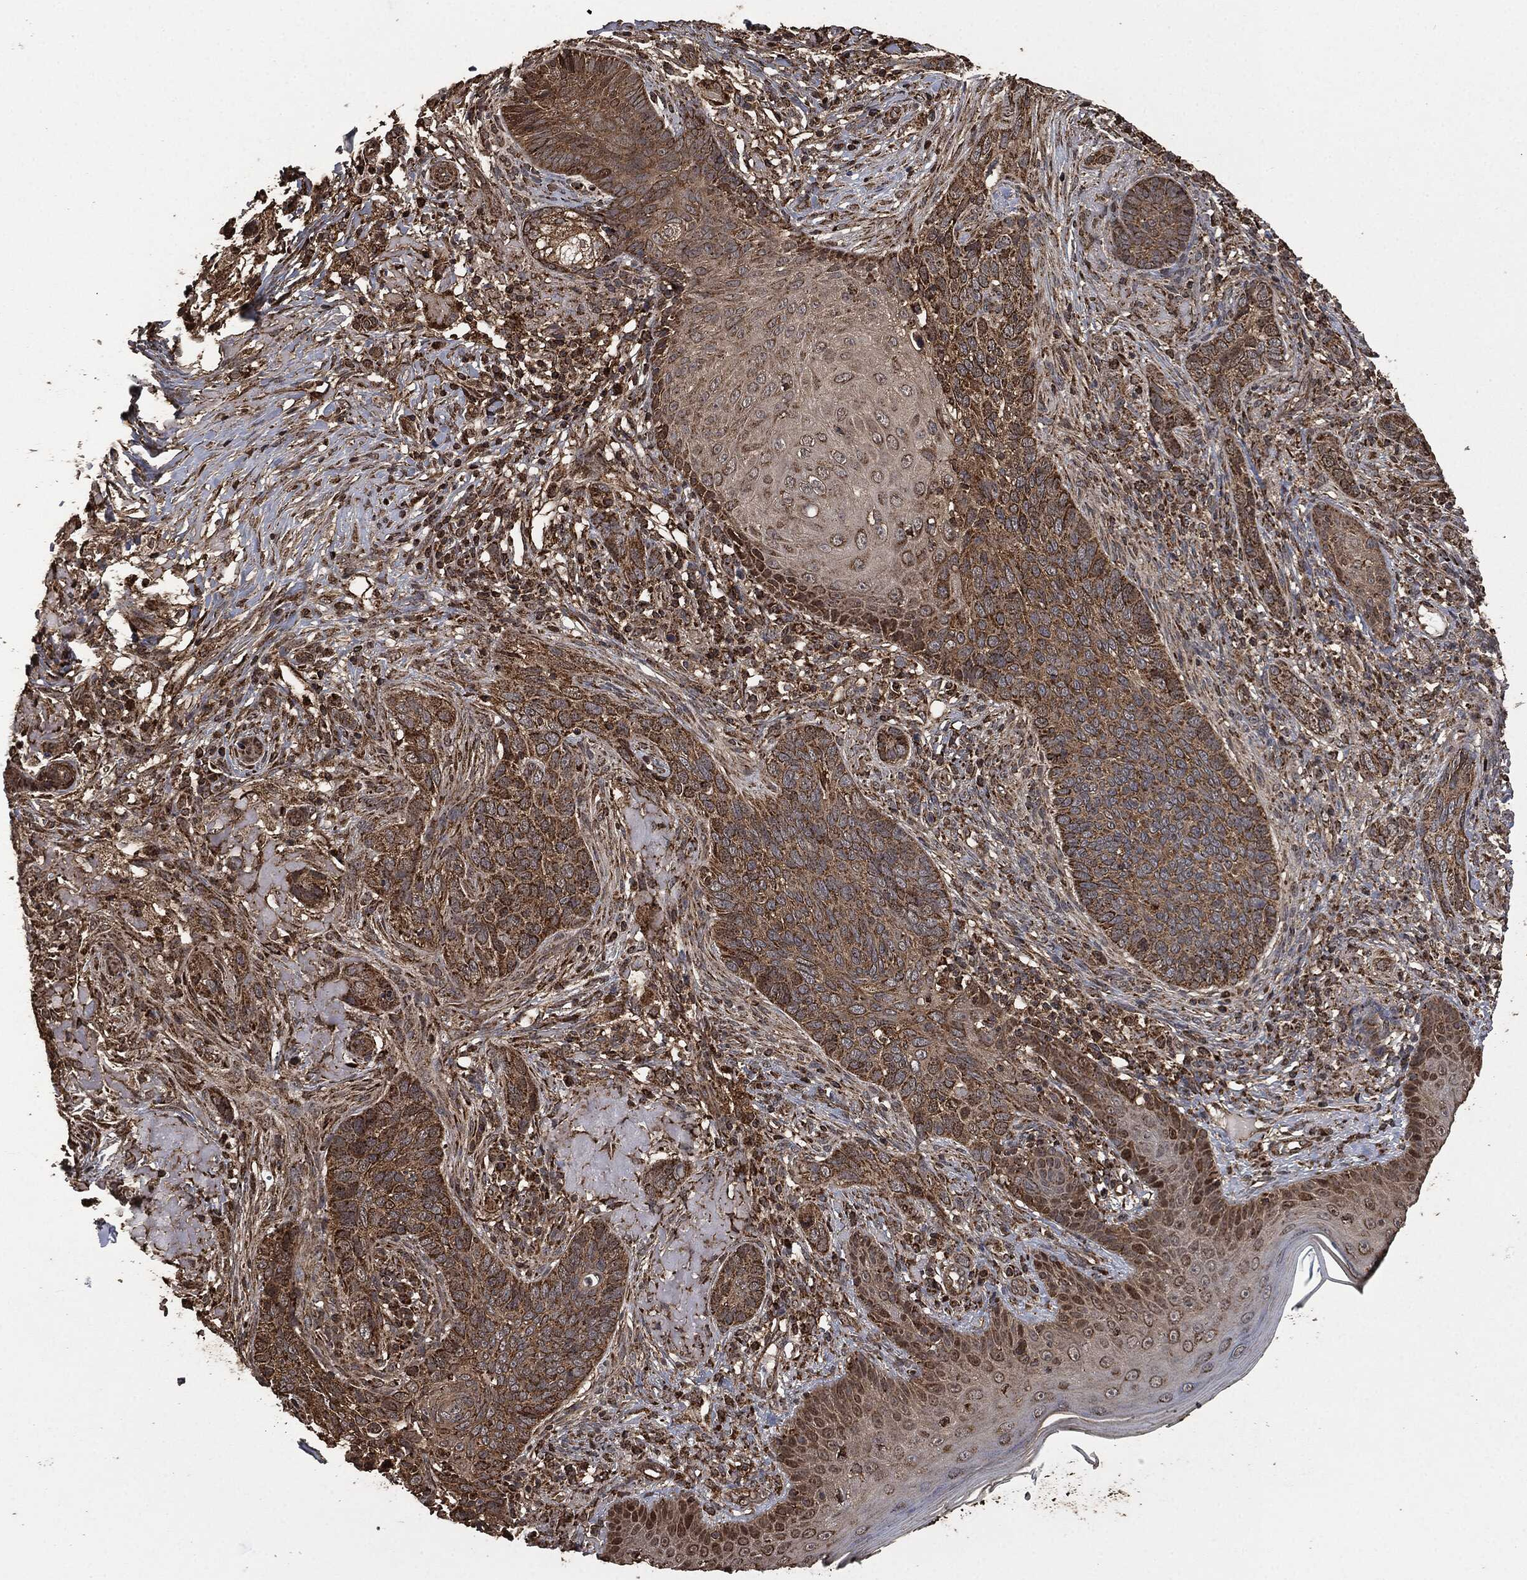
{"staining": {"intensity": "moderate", "quantity": ">75%", "location": "cytoplasmic/membranous"}, "tissue": "skin cancer", "cell_type": "Tumor cells", "image_type": "cancer", "snomed": [{"axis": "morphology", "description": "Basal cell carcinoma"}, {"axis": "topography", "description": "Skin"}], "caption": "A high-resolution photomicrograph shows immunohistochemistry staining of basal cell carcinoma (skin), which reveals moderate cytoplasmic/membranous staining in approximately >75% of tumor cells. (Stains: DAB in brown, nuclei in blue, Microscopy: brightfield microscopy at high magnification).", "gene": "LIG3", "patient": {"sex": "male", "age": 91}}